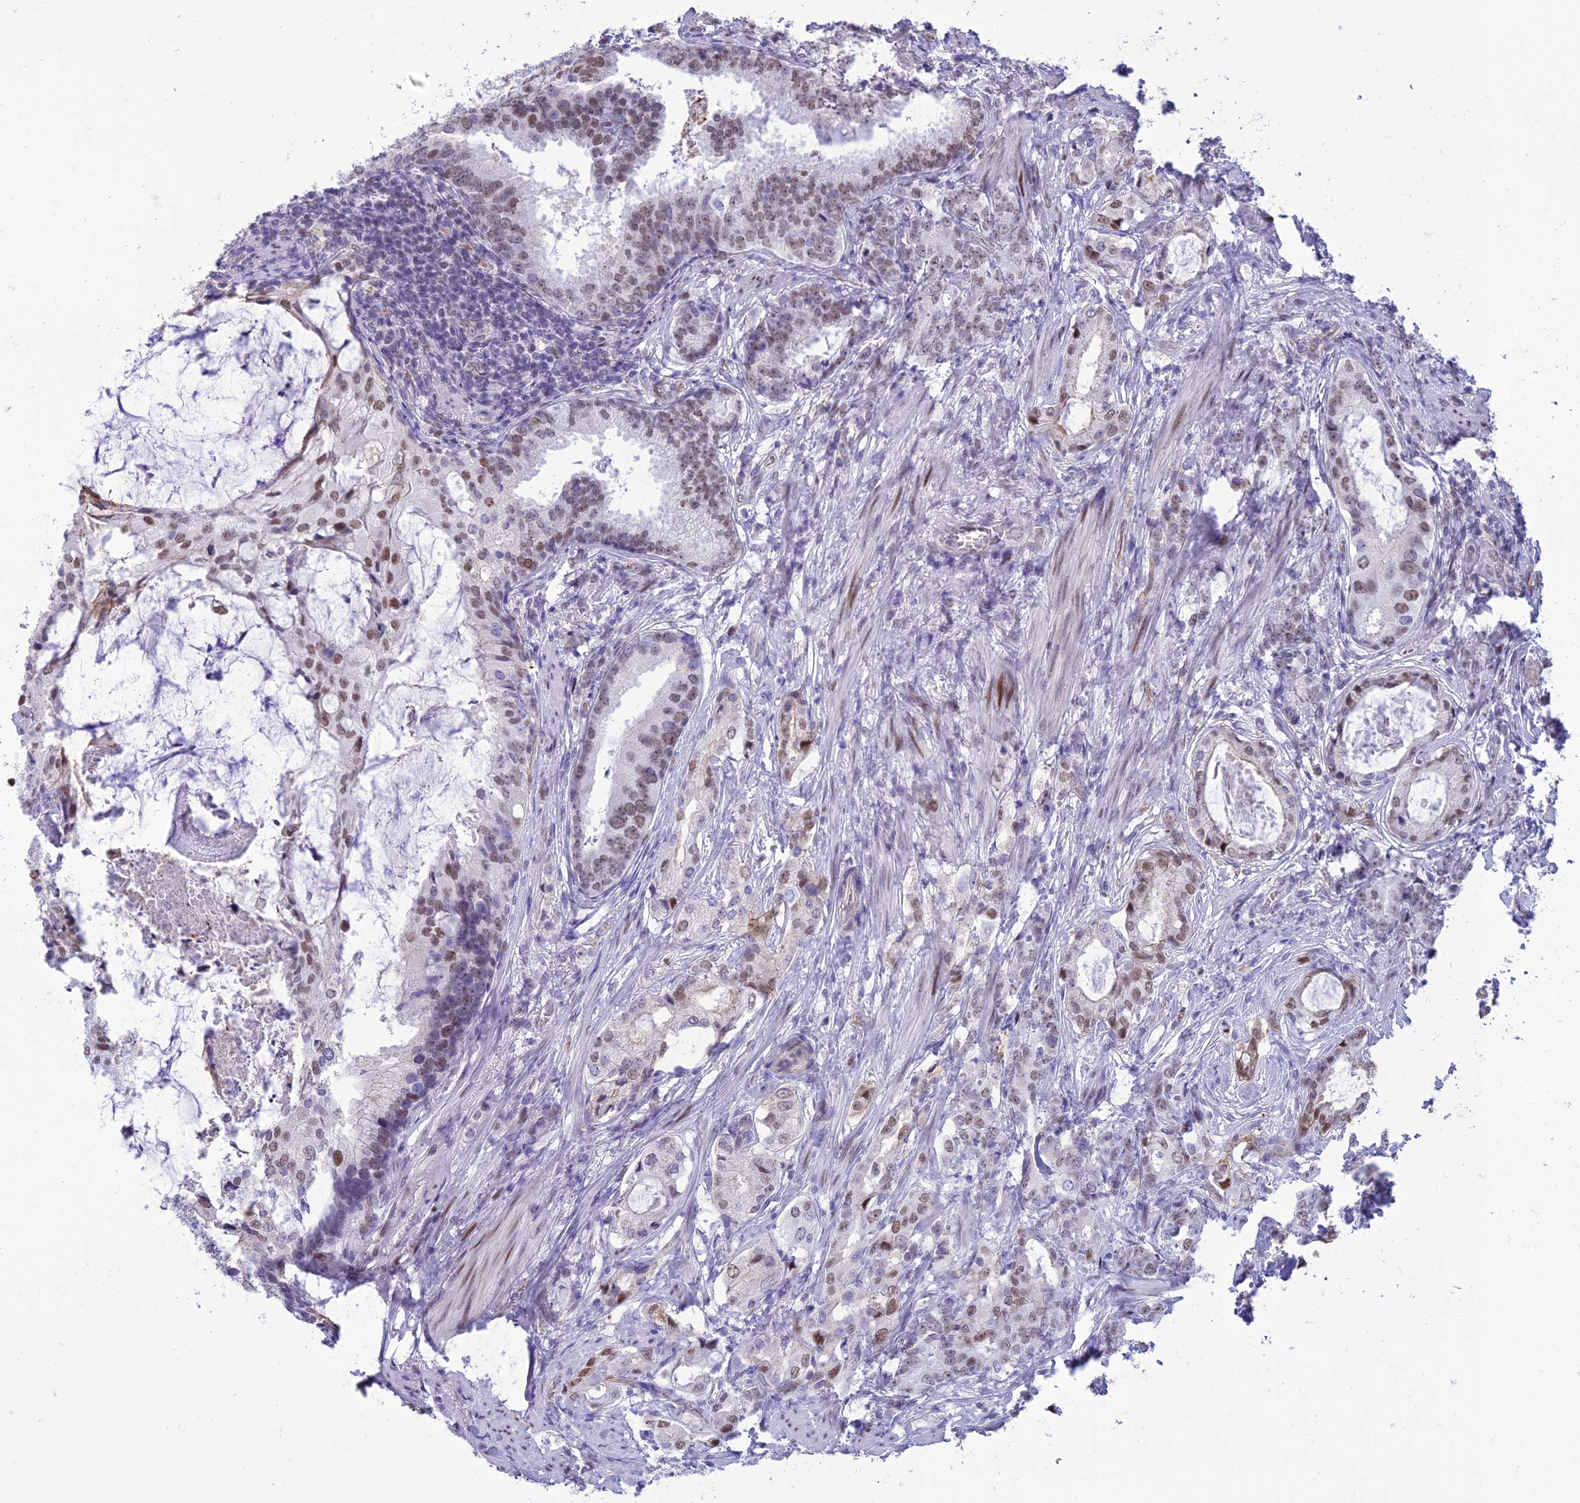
{"staining": {"intensity": "moderate", "quantity": "25%-75%", "location": "nuclear"}, "tissue": "prostate cancer", "cell_type": "Tumor cells", "image_type": "cancer", "snomed": [{"axis": "morphology", "description": "Adenocarcinoma, Low grade"}, {"axis": "topography", "description": "Prostate"}], "caption": "Prostate cancer (adenocarcinoma (low-grade)) was stained to show a protein in brown. There is medium levels of moderate nuclear staining in about 25%-75% of tumor cells.", "gene": "RANBP3", "patient": {"sex": "male", "age": 71}}